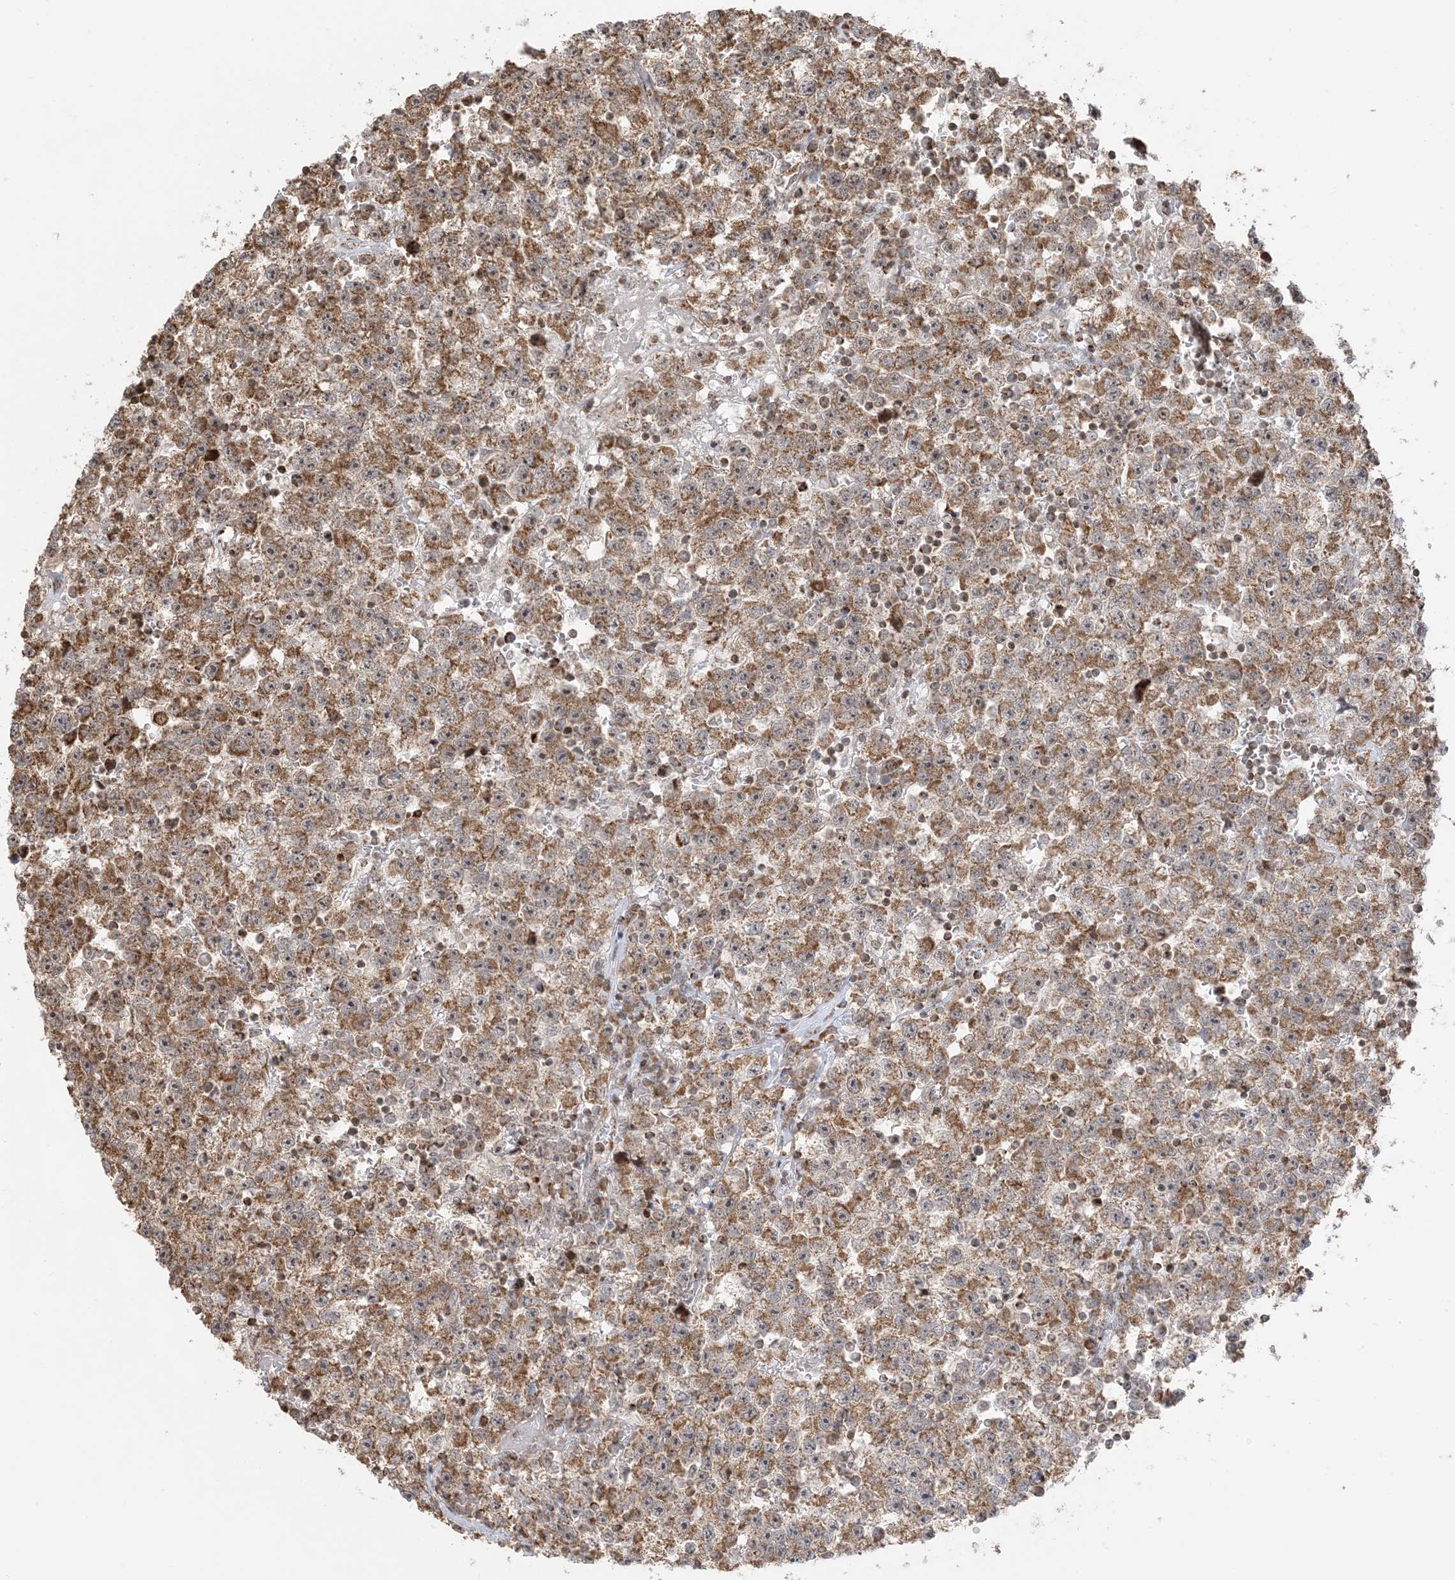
{"staining": {"intensity": "moderate", "quantity": ">75%", "location": "cytoplasmic/membranous"}, "tissue": "testis cancer", "cell_type": "Tumor cells", "image_type": "cancer", "snomed": [{"axis": "morphology", "description": "Seminoma, NOS"}, {"axis": "topography", "description": "Testis"}], "caption": "Protein expression analysis of testis seminoma exhibits moderate cytoplasmic/membranous expression in approximately >75% of tumor cells. The staining was performed using DAB, with brown indicating positive protein expression. Nuclei are stained blue with hematoxylin.", "gene": "MAPKBP1", "patient": {"sex": "male", "age": 22}}